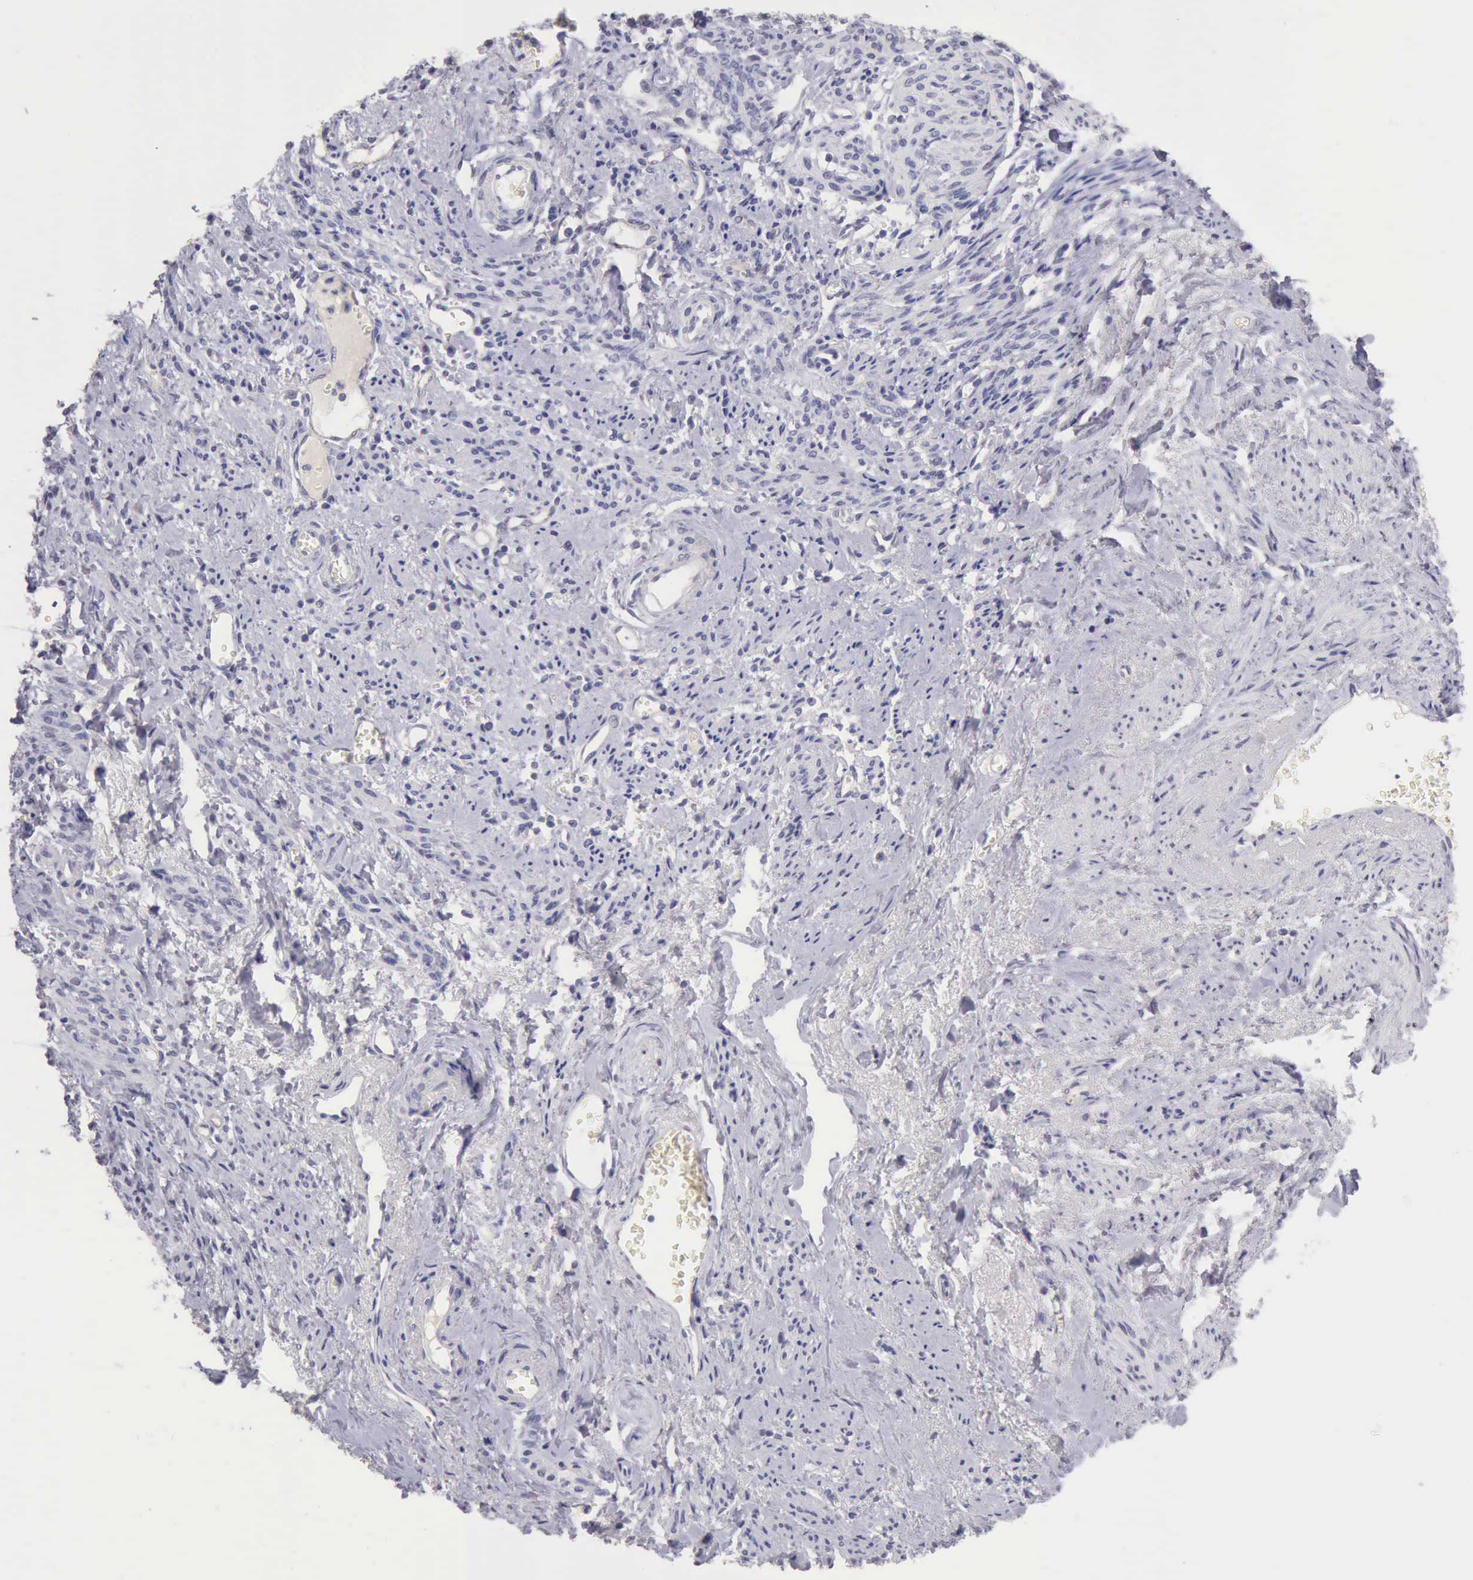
{"staining": {"intensity": "negative", "quantity": "none", "location": "none"}, "tissue": "endometrial cancer", "cell_type": "Tumor cells", "image_type": "cancer", "snomed": [{"axis": "morphology", "description": "Adenocarcinoma, NOS"}, {"axis": "topography", "description": "Endometrium"}], "caption": "Tumor cells show no significant protein positivity in endometrial cancer (adenocarcinoma).", "gene": "KCND1", "patient": {"sex": "female", "age": 75}}